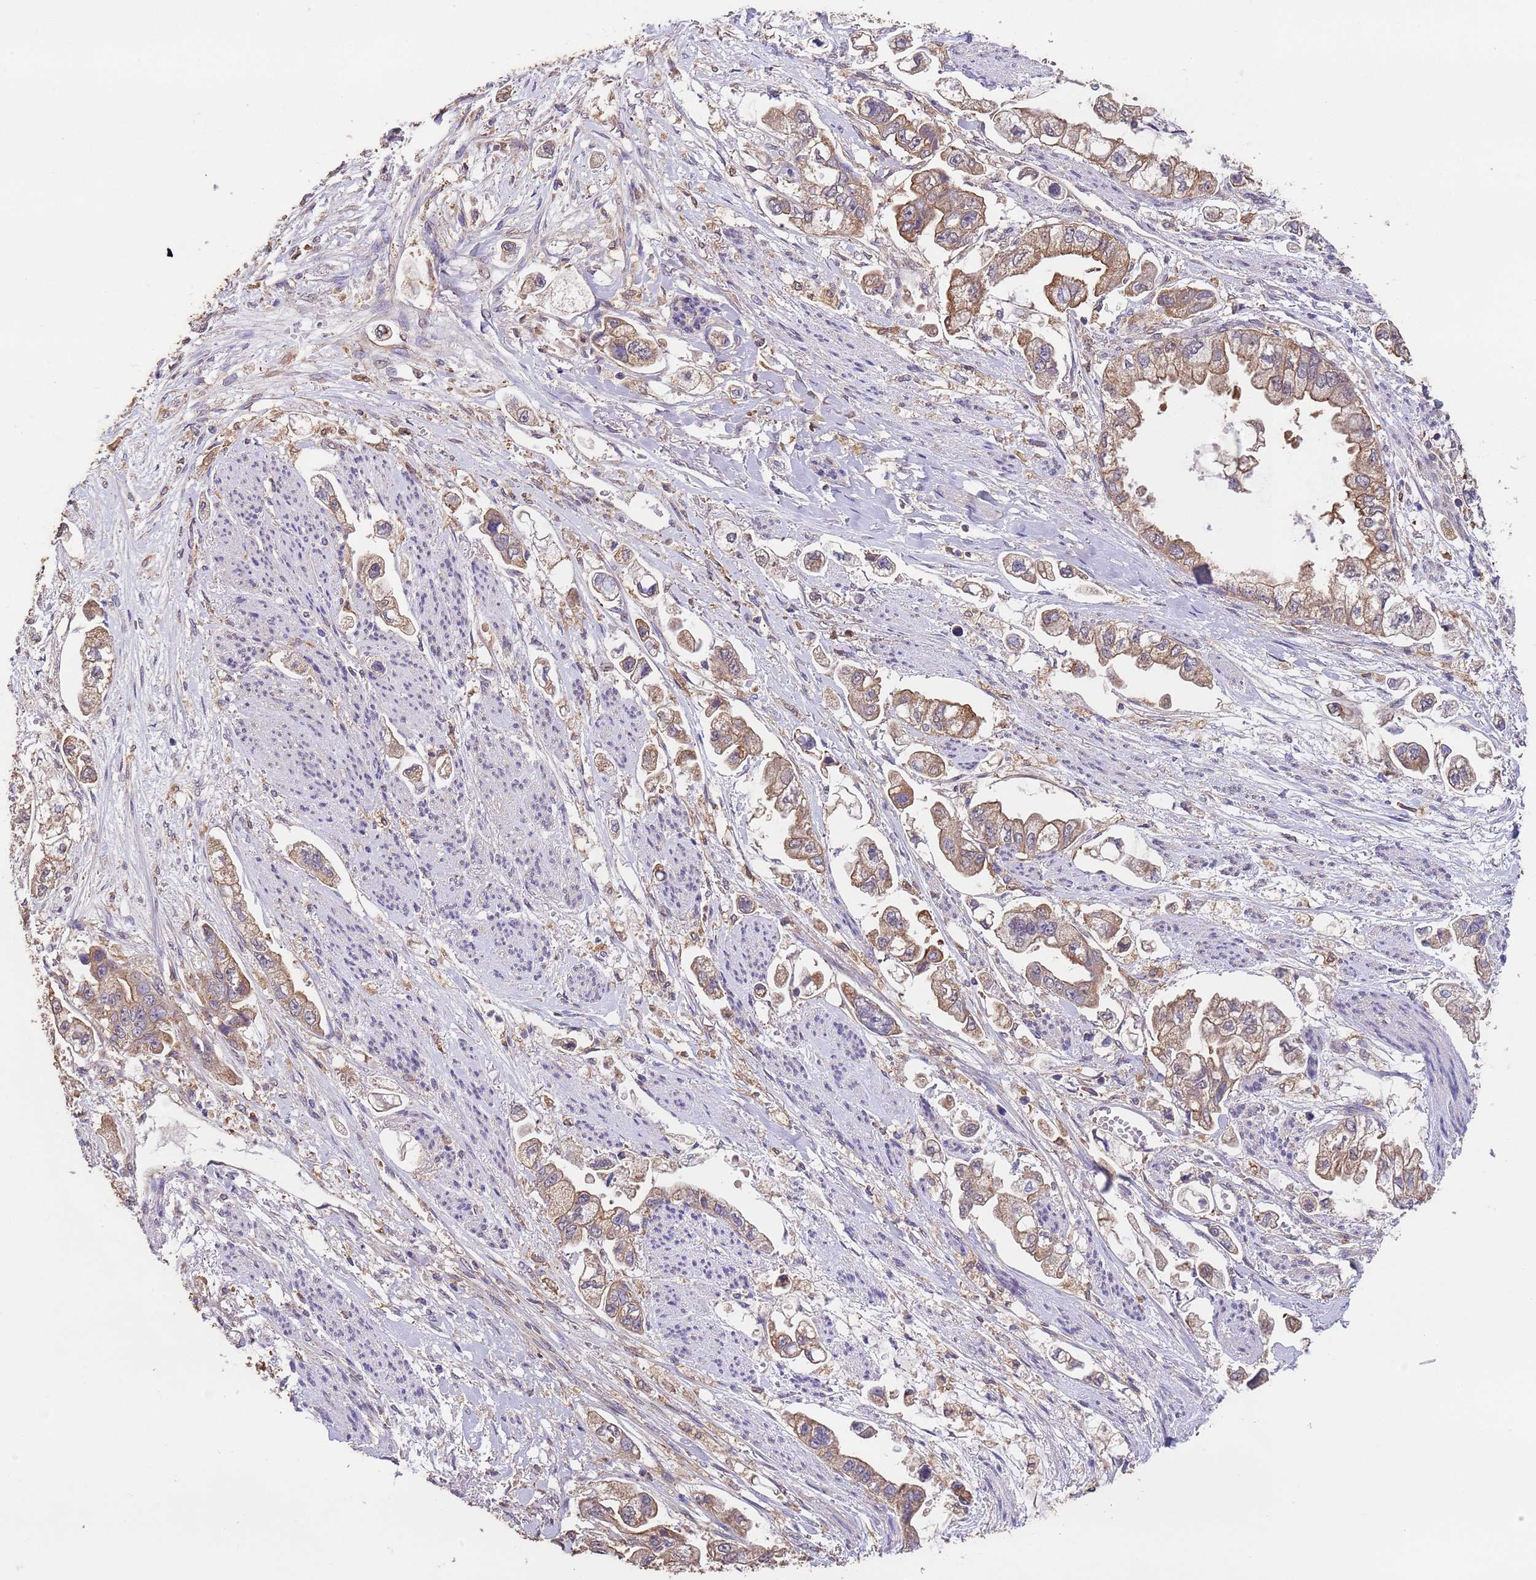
{"staining": {"intensity": "moderate", "quantity": ">75%", "location": "cytoplasmic/membranous"}, "tissue": "stomach cancer", "cell_type": "Tumor cells", "image_type": "cancer", "snomed": [{"axis": "morphology", "description": "Adenocarcinoma, NOS"}, {"axis": "topography", "description": "Stomach"}], "caption": "Immunohistochemistry micrograph of stomach cancer stained for a protein (brown), which demonstrates medium levels of moderate cytoplasmic/membranous staining in approximately >75% of tumor cells.", "gene": "NPHP1", "patient": {"sex": "male", "age": 62}}